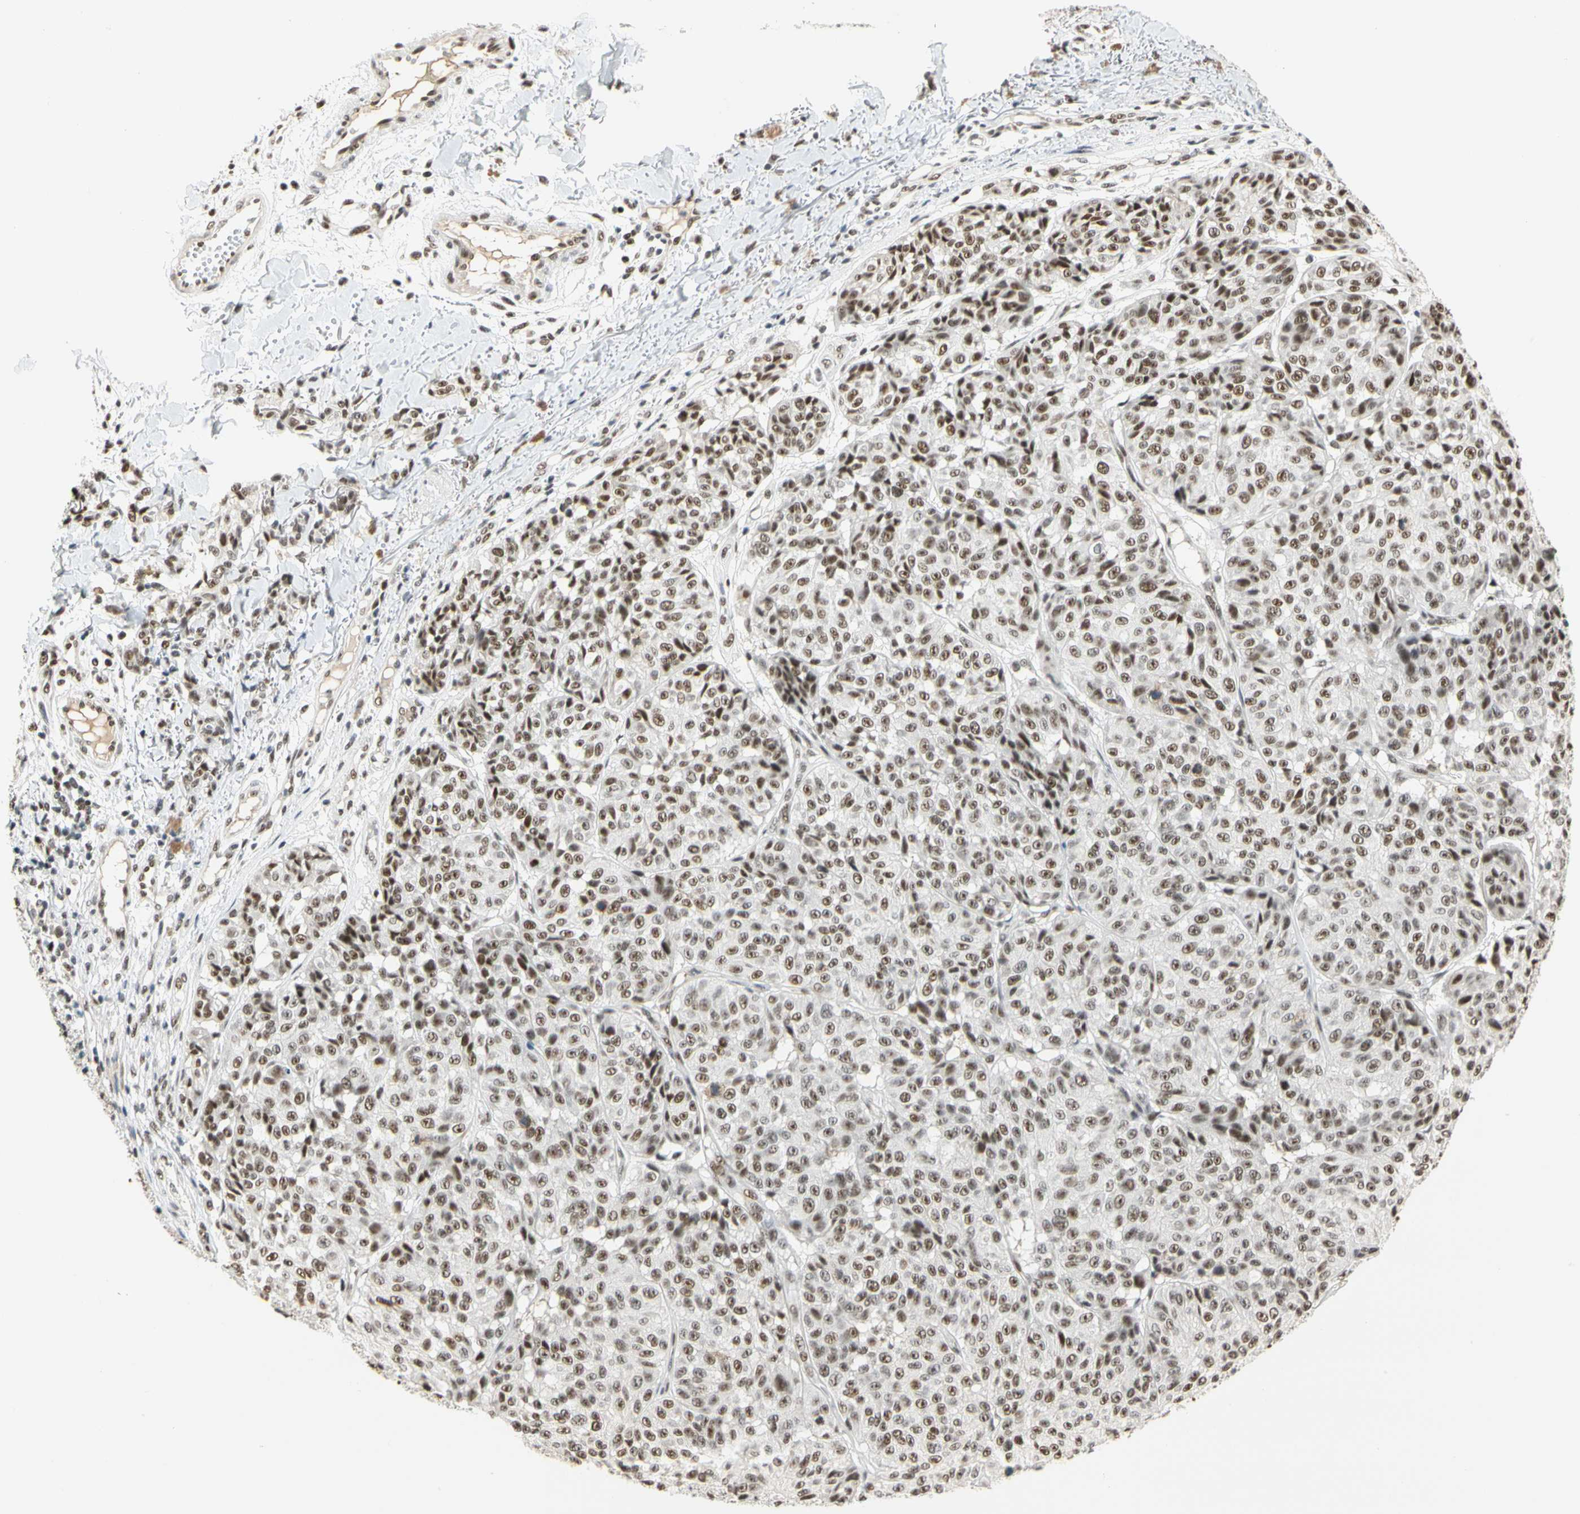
{"staining": {"intensity": "moderate", "quantity": ">75%", "location": "nuclear"}, "tissue": "melanoma", "cell_type": "Tumor cells", "image_type": "cancer", "snomed": [{"axis": "morphology", "description": "Malignant melanoma, NOS"}, {"axis": "topography", "description": "Skin"}], "caption": "Protein expression analysis of human malignant melanoma reveals moderate nuclear expression in about >75% of tumor cells. The staining was performed using DAB, with brown indicating positive protein expression. Nuclei are stained blue with hematoxylin.", "gene": "ZSCAN16", "patient": {"sex": "female", "age": 46}}